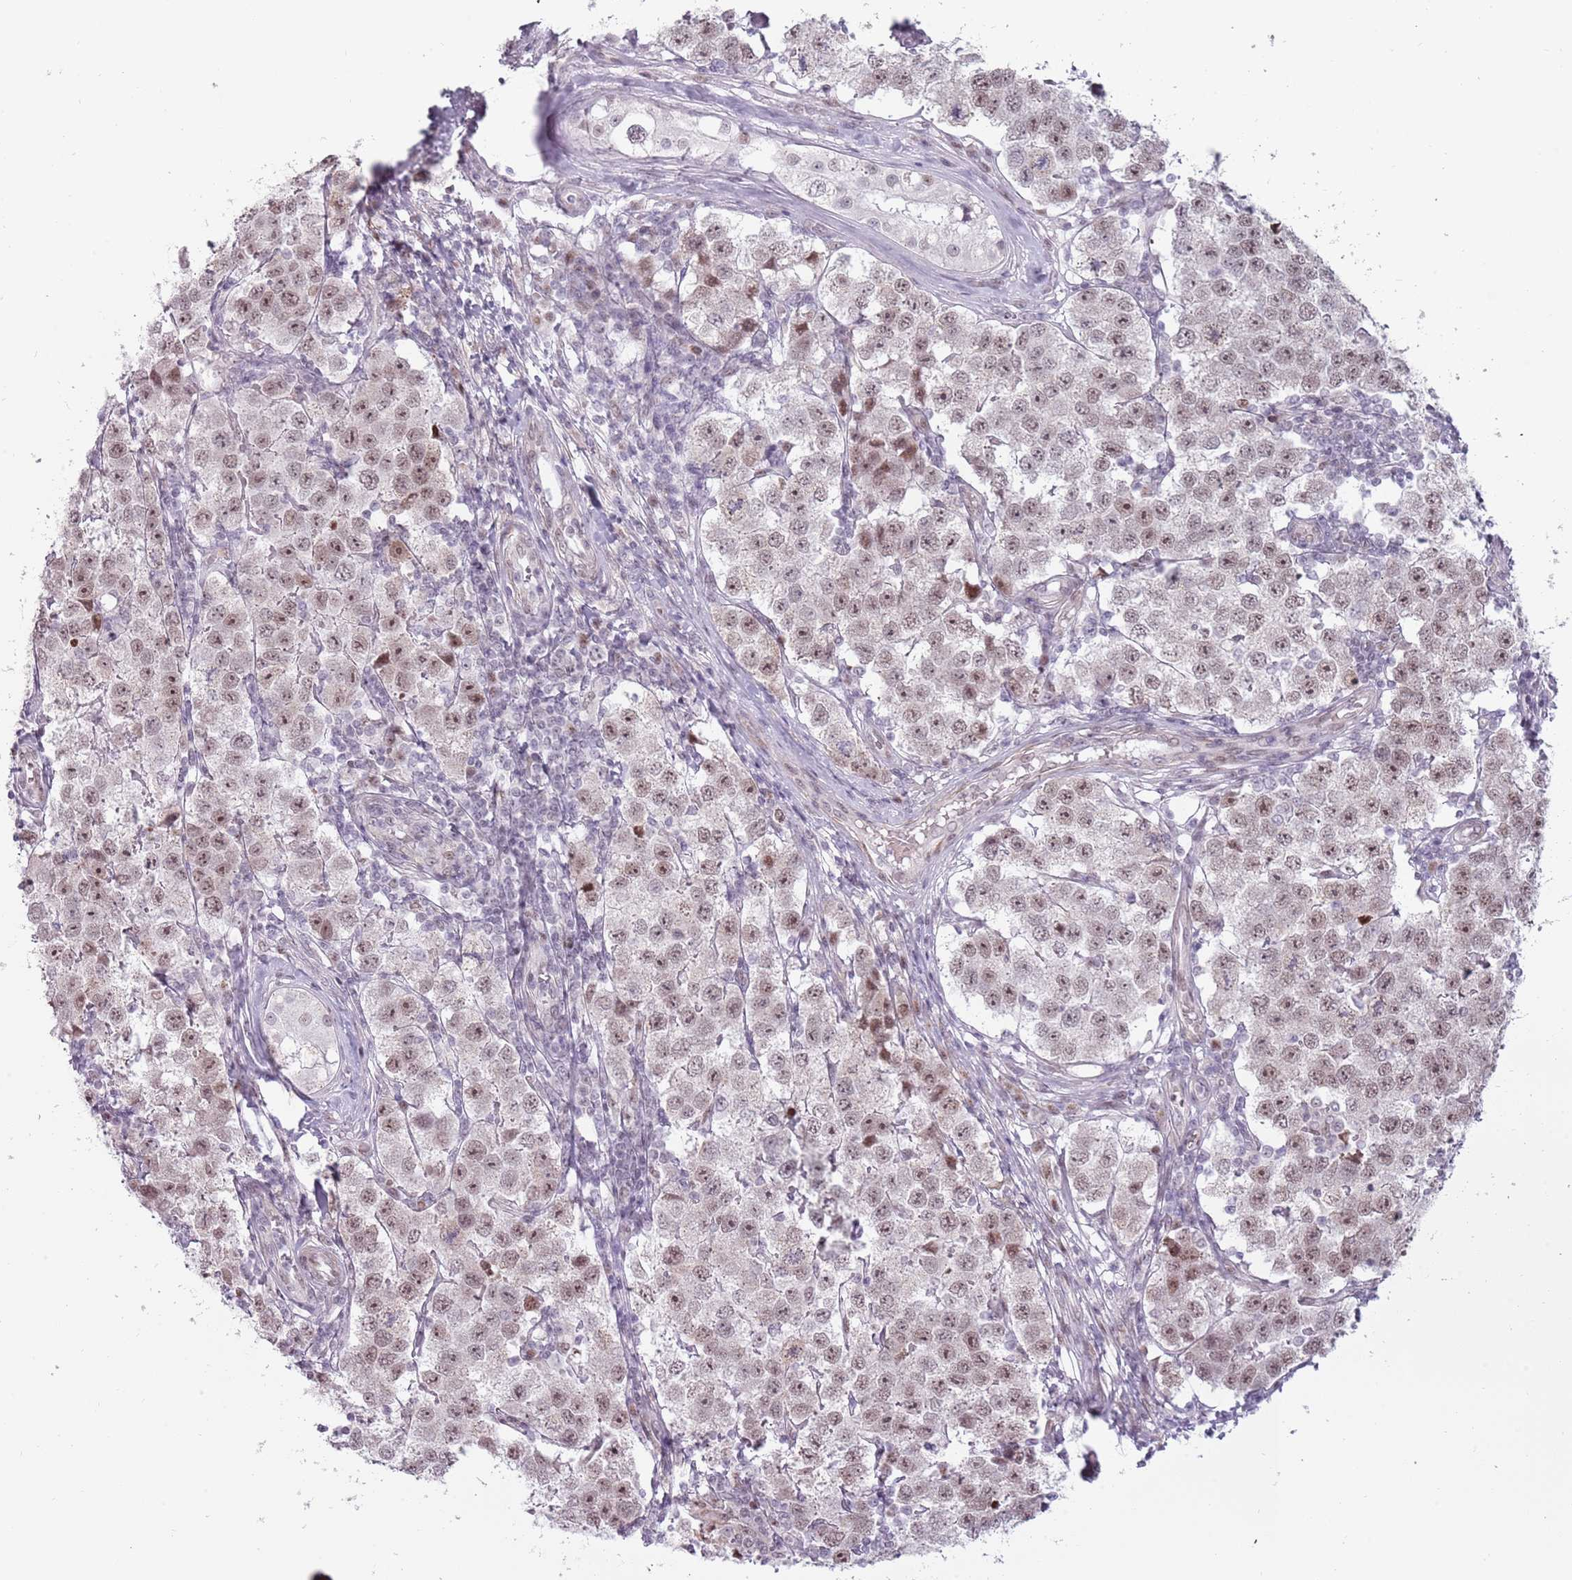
{"staining": {"intensity": "moderate", "quantity": ">75%", "location": "nuclear"}, "tissue": "testis cancer", "cell_type": "Tumor cells", "image_type": "cancer", "snomed": [{"axis": "morphology", "description": "Seminoma, NOS"}, {"axis": "topography", "description": "Testis"}], "caption": "Moderate nuclear staining for a protein is identified in about >75% of tumor cells of testis seminoma using immunohistochemistry.", "gene": "REXO4", "patient": {"sex": "male", "age": 34}}